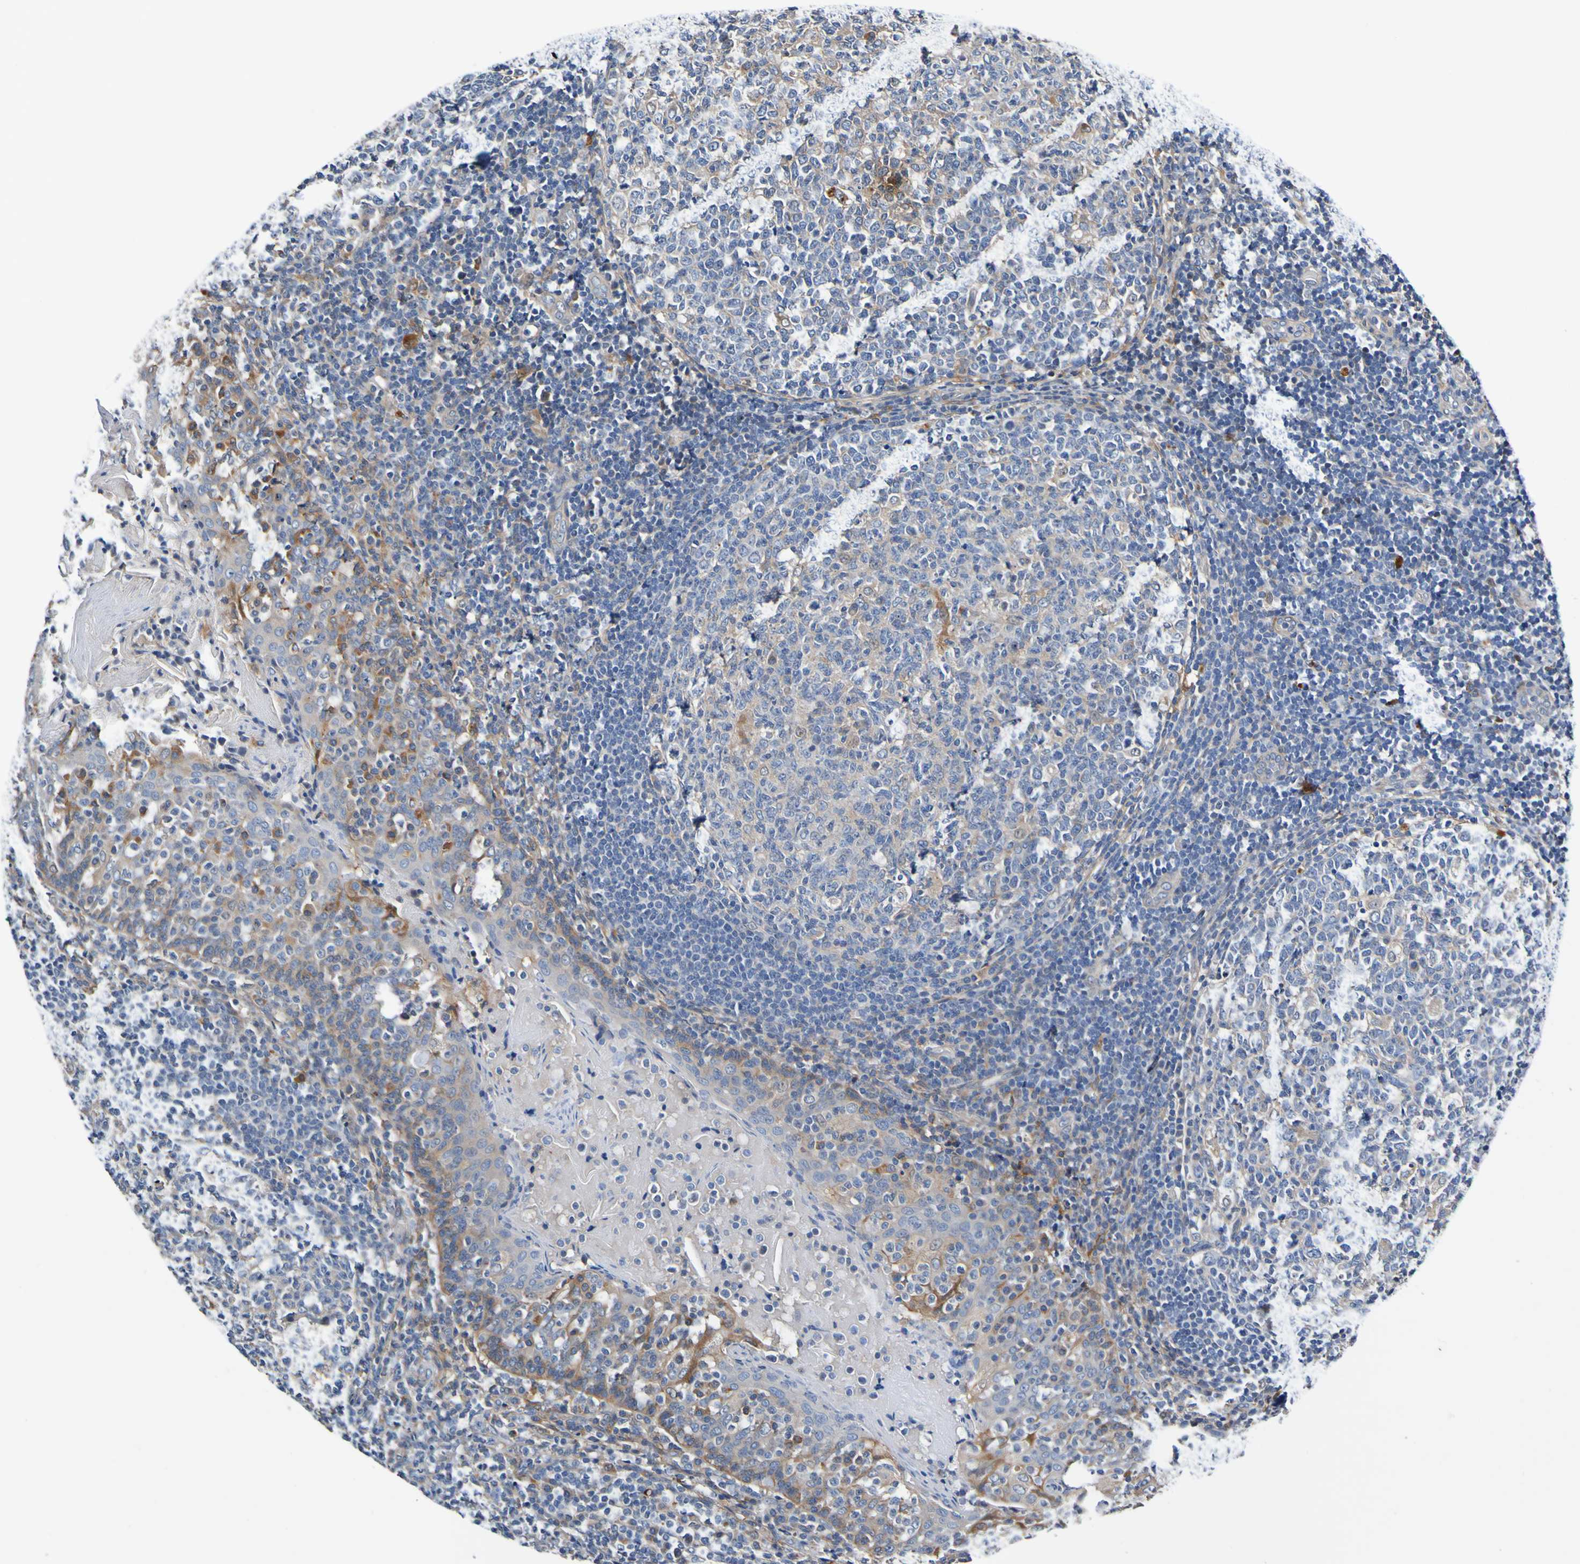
{"staining": {"intensity": "weak", "quantity": ">75%", "location": "cytoplasmic/membranous"}, "tissue": "tonsil", "cell_type": "Germinal center cells", "image_type": "normal", "snomed": [{"axis": "morphology", "description": "Normal tissue, NOS"}, {"axis": "topography", "description": "Tonsil"}], "caption": "Immunohistochemical staining of normal tonsil reveals >75% levels of weak cytoplasmic/membranous protein expression in about >75% of germinal center cells. (Brightfield microscopy of DAB IHC at high magnification).", "gene": "METAP2", "patient": {"sex": "female", "age": 19}}